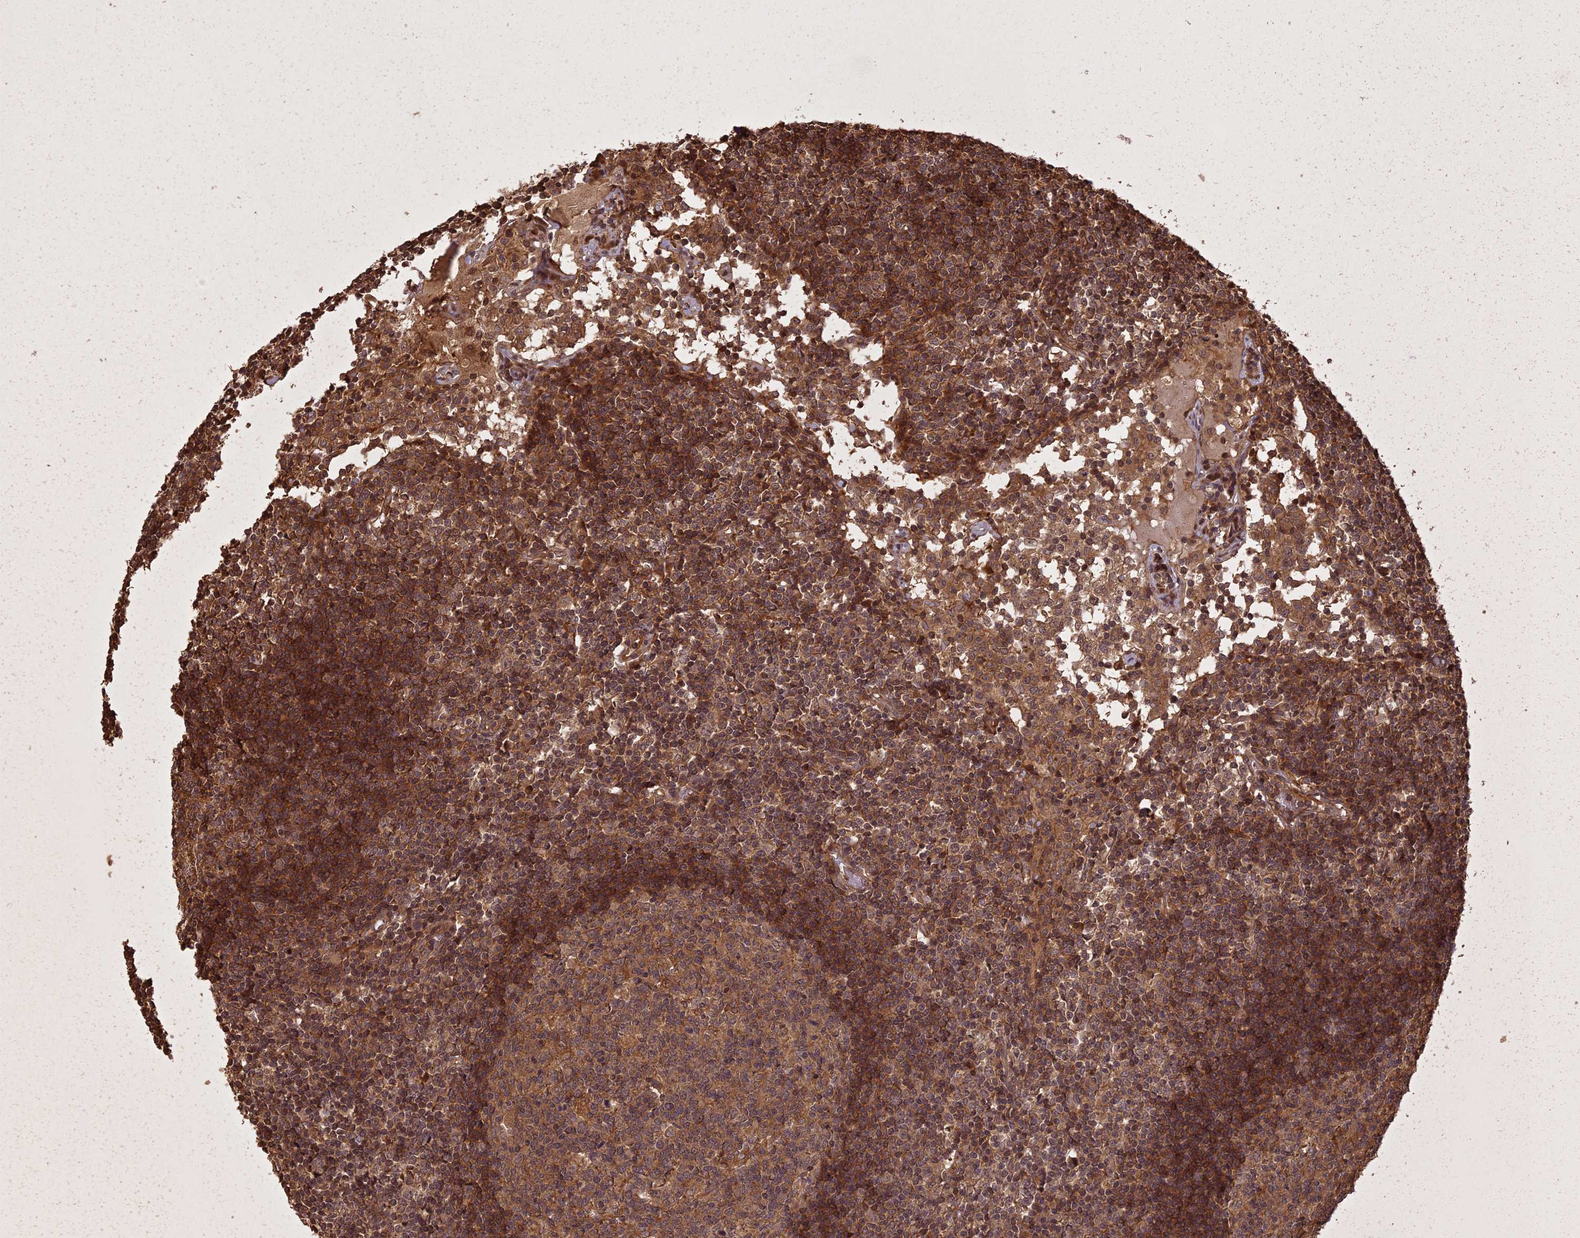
{"staining": {"intensity": "moderate", "quantity": "25%-75%", "location": "cytoplasmic/membranous"}, "tissue": "lymph node", "cell_type": "Germinal center cells", "image_type": "normal", "snomed": [{"axis": "morphology", "description": "Normal tissue, NOS"}, {"axis": "topography", "description": "Lymph node"}], "caption": "Immunohistochemical staining of benign human lymph node demonstrates medium levels of moderate cytoplasmic/membranous positivity in approximately 25%-75% of germinal center cells.", "gene": "LIN37", "patient": {"sex": "female", "age": 55}}